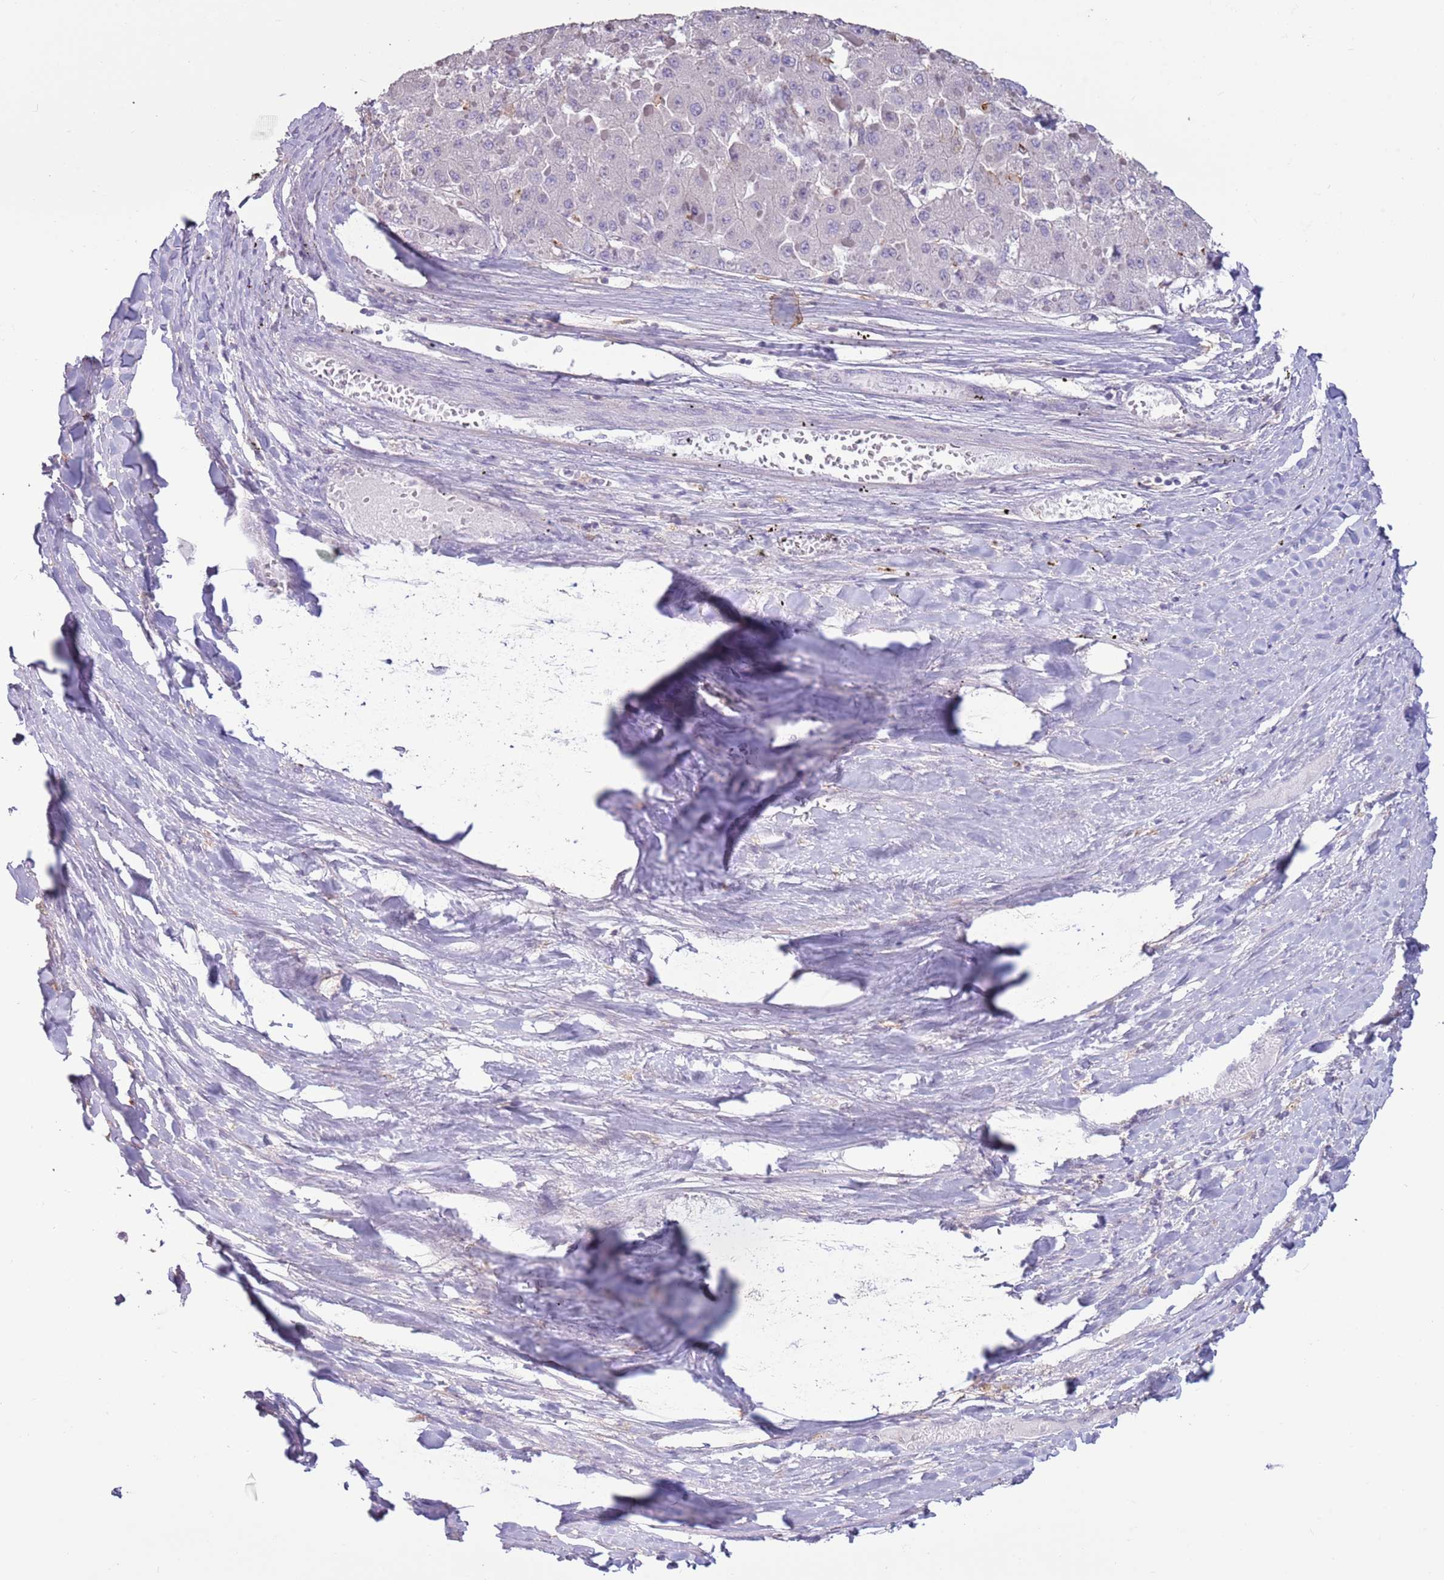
{"staining": {"intensity": "negative", "quantity": "none", "location": "none"}, "tissue": "liver cancer", "cell_type": "Tumor cells", "image_type": "cancer", "snomed": [{"axis": "morphology", "description": "Carcinoma, Hepatocellular, NOS"}, {"axis": "topography", "description": "Liver"}], "caption": "Image shows no significant protein positivity in tumor cells of hepatocellular carcinoma (liver).", "gene": "CAPN9", "patient": {"sex": "female", "age": 73}}